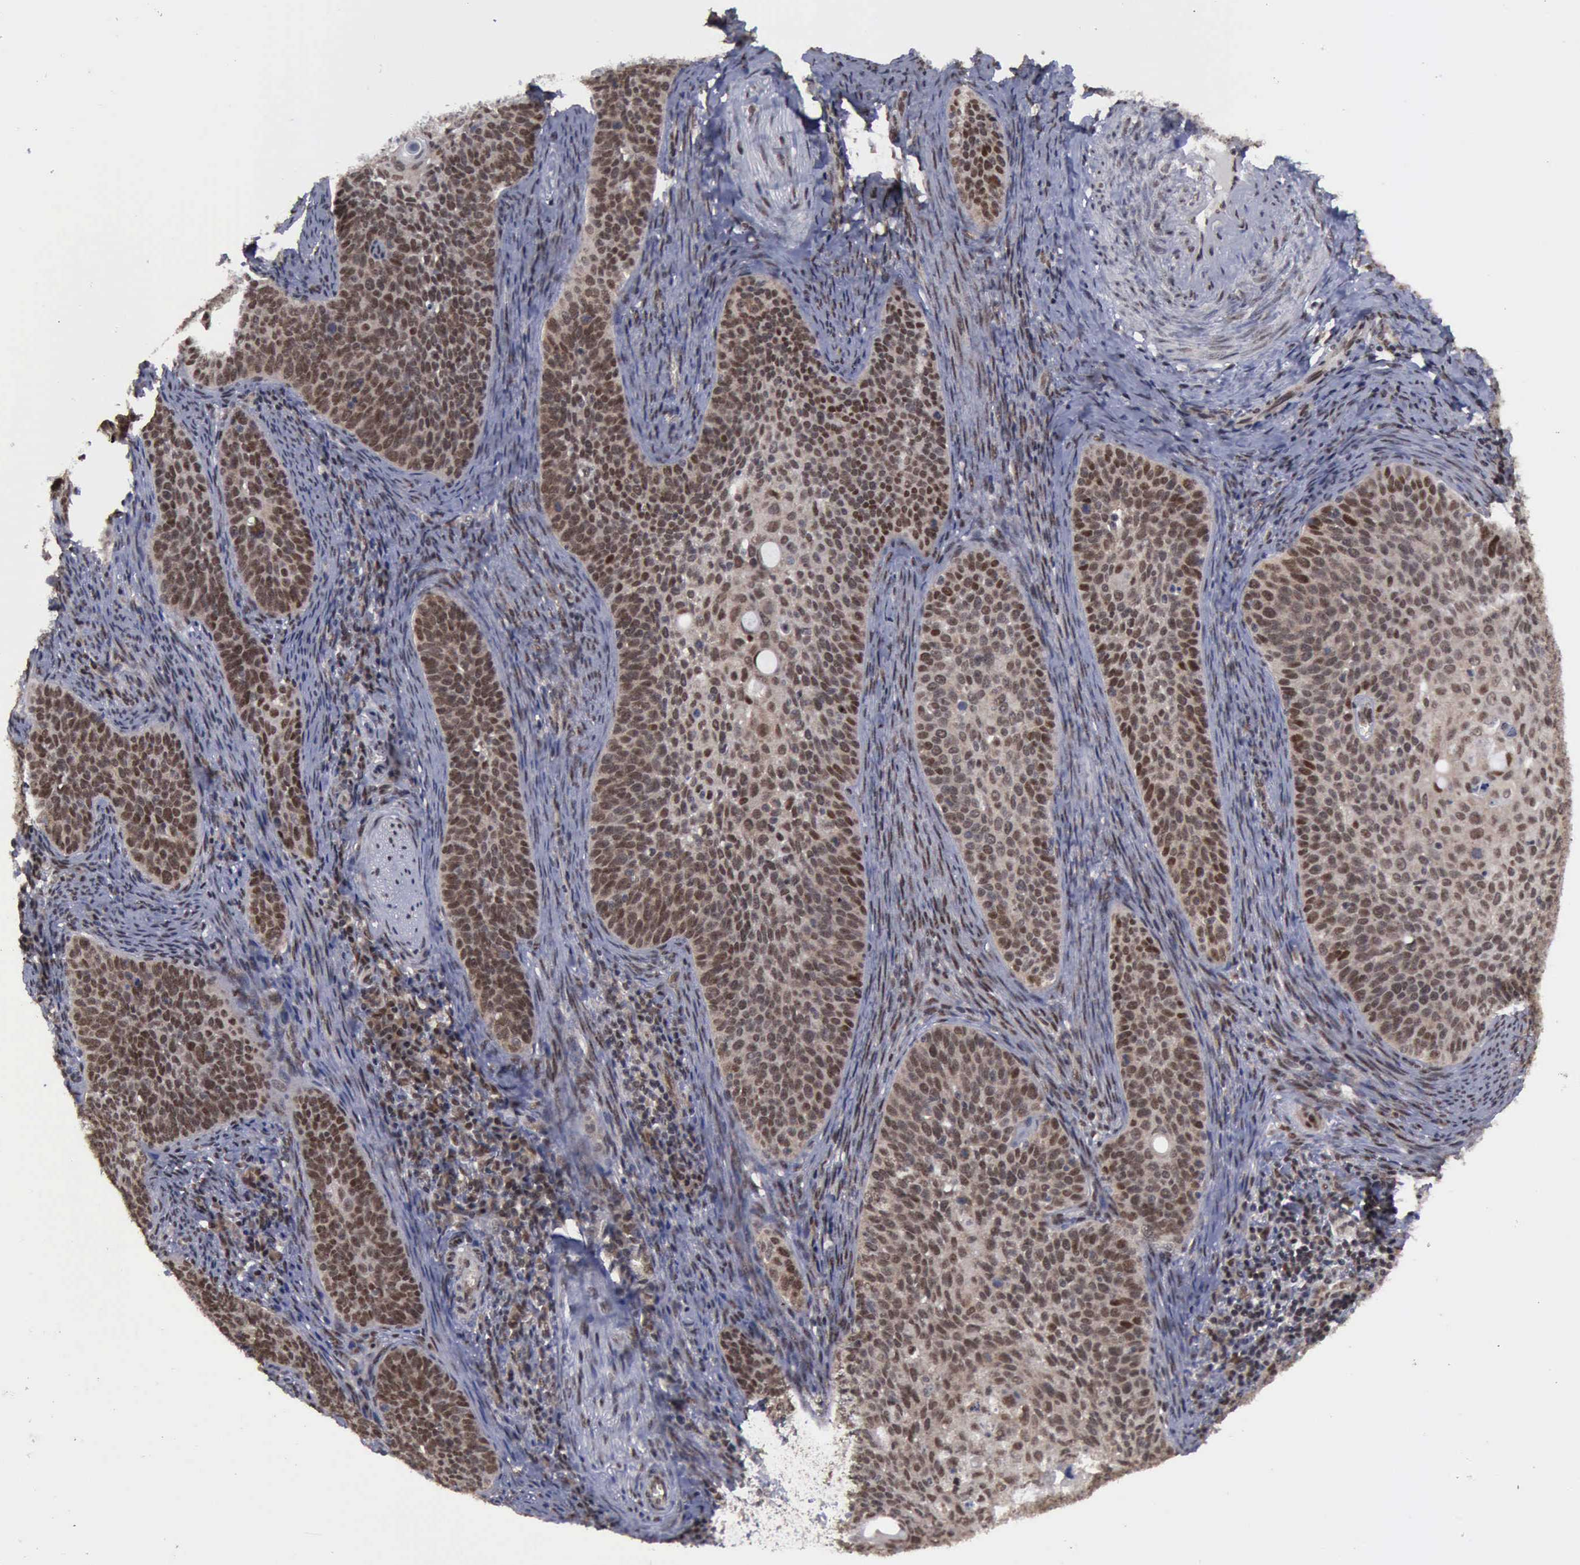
{"staining": {"intensity": "moderate", "quantity": "25%-75%", "location": "nuclear"}, "tissue": "cervical cancer", "cell_type": "Tumor cells", "image_type": "cancer", "snomed": [{"axis": "morphology", "description": "Squamous cell carcinoma, NOS"}, {"axis": "topography", "description": "Cervix"}], "caption": "Immunohistochemical staining of squamous cell carcinoma (cervical) demonstrates medium levels of moderate nuclear protein staining in about 25%-75% of tumor cells.", "gene": "RTCB", "patient": {"sex": "female", "age": 33}}